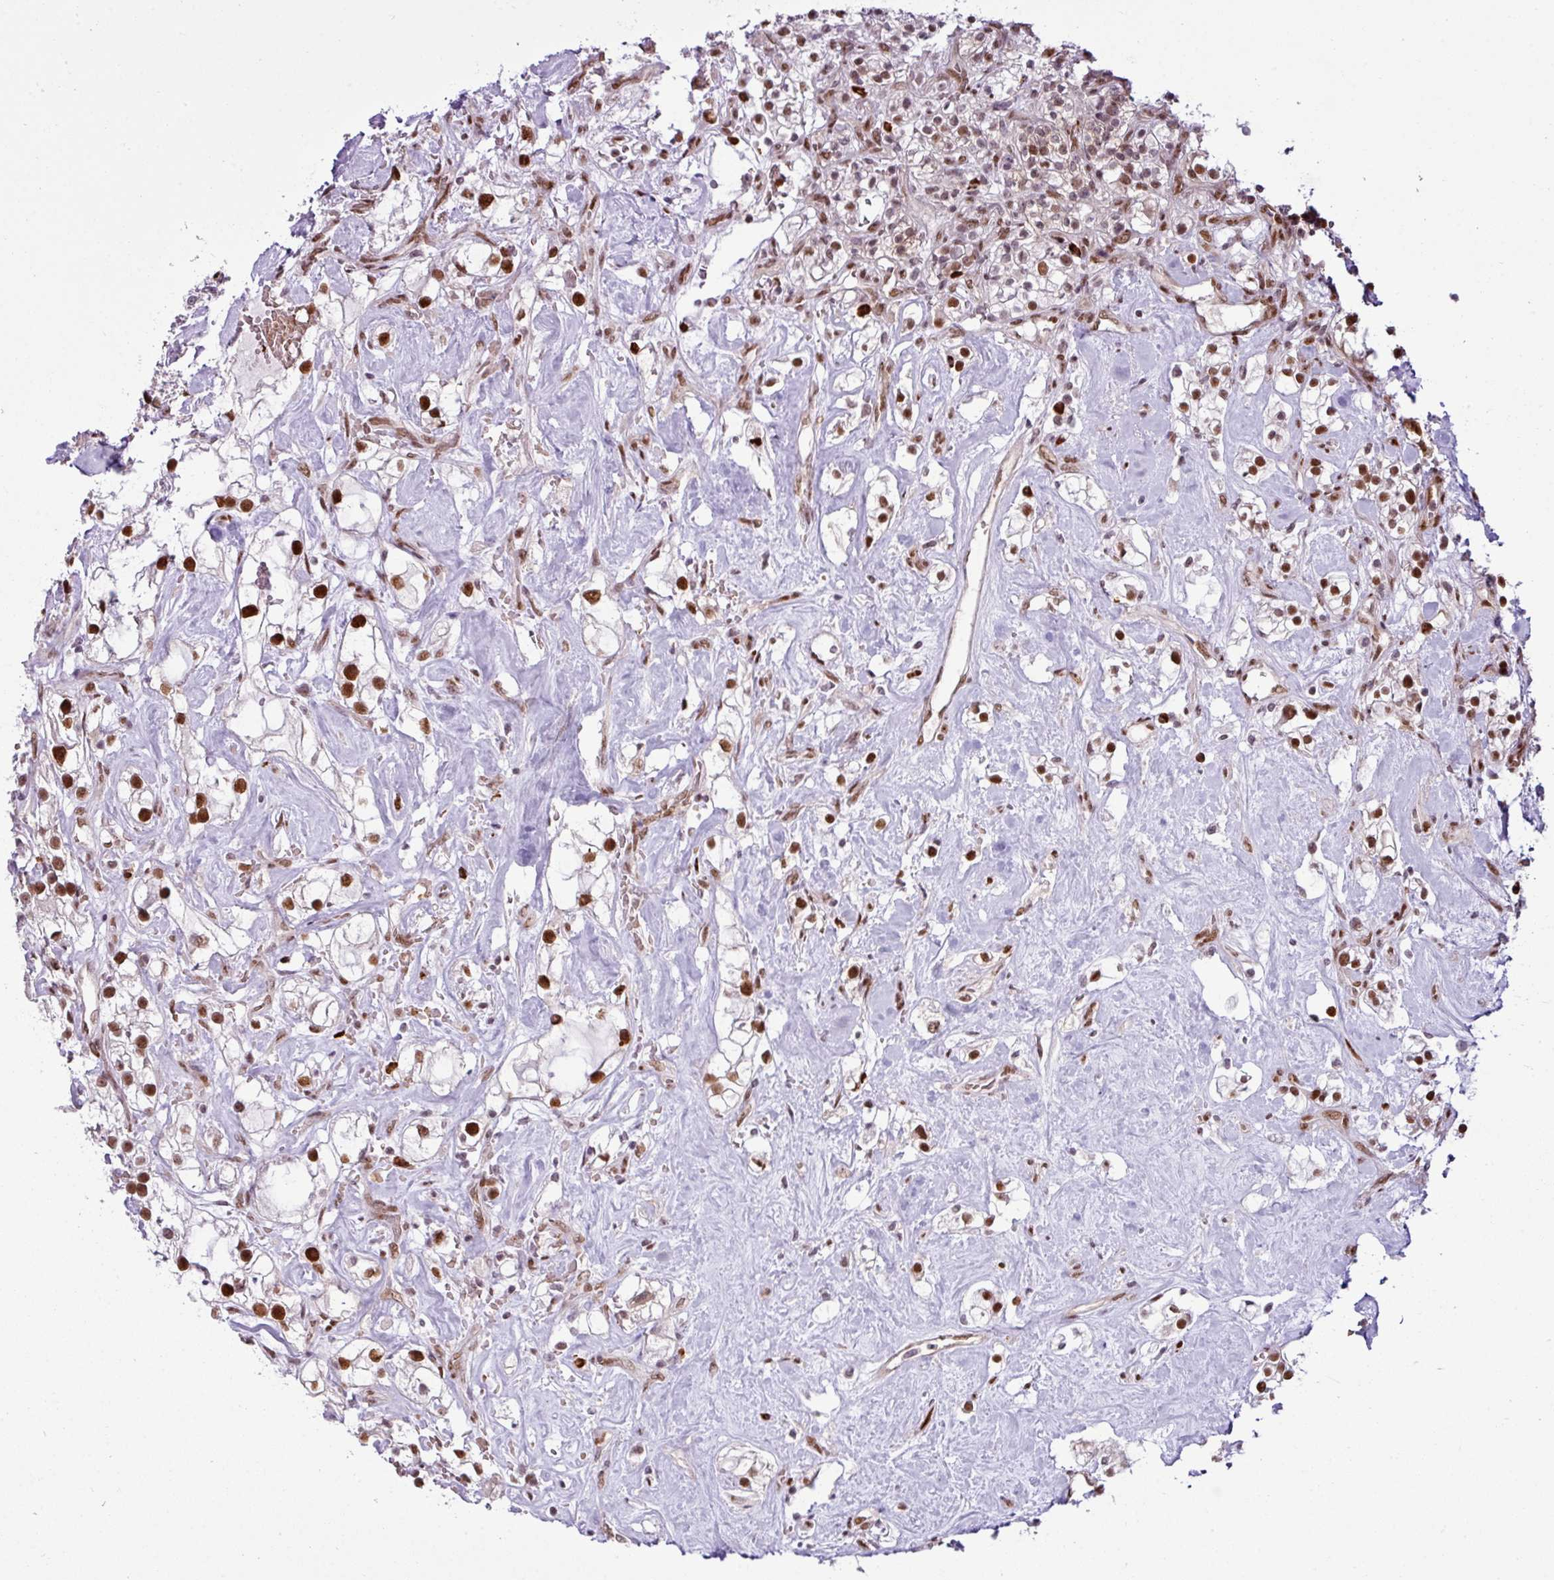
{"staining": {"intensity": "moderate", "quantity": ">75%", "location": "nuclear"}, "tissue": "renal cancer", "cell_type": "Tumor cells", "image_type": "cancer", "snomed": [{"axis": "morphology", "description": "Adenocarcinoma, NOS"}, {"axis": "topography", "description": "Kidney"}], "caption": "The histopathology image exhibits staining of renal adenocarcinoma, revealing moderate nuclear protein expression (brown color) within tumor cells. The staining was performed using DAB, with brown indicating positive protein expression. Nuclei are stained blue with hematoxylin.", "gene": "PRDM5", "patient": {"sex": "male", "age": 77}}